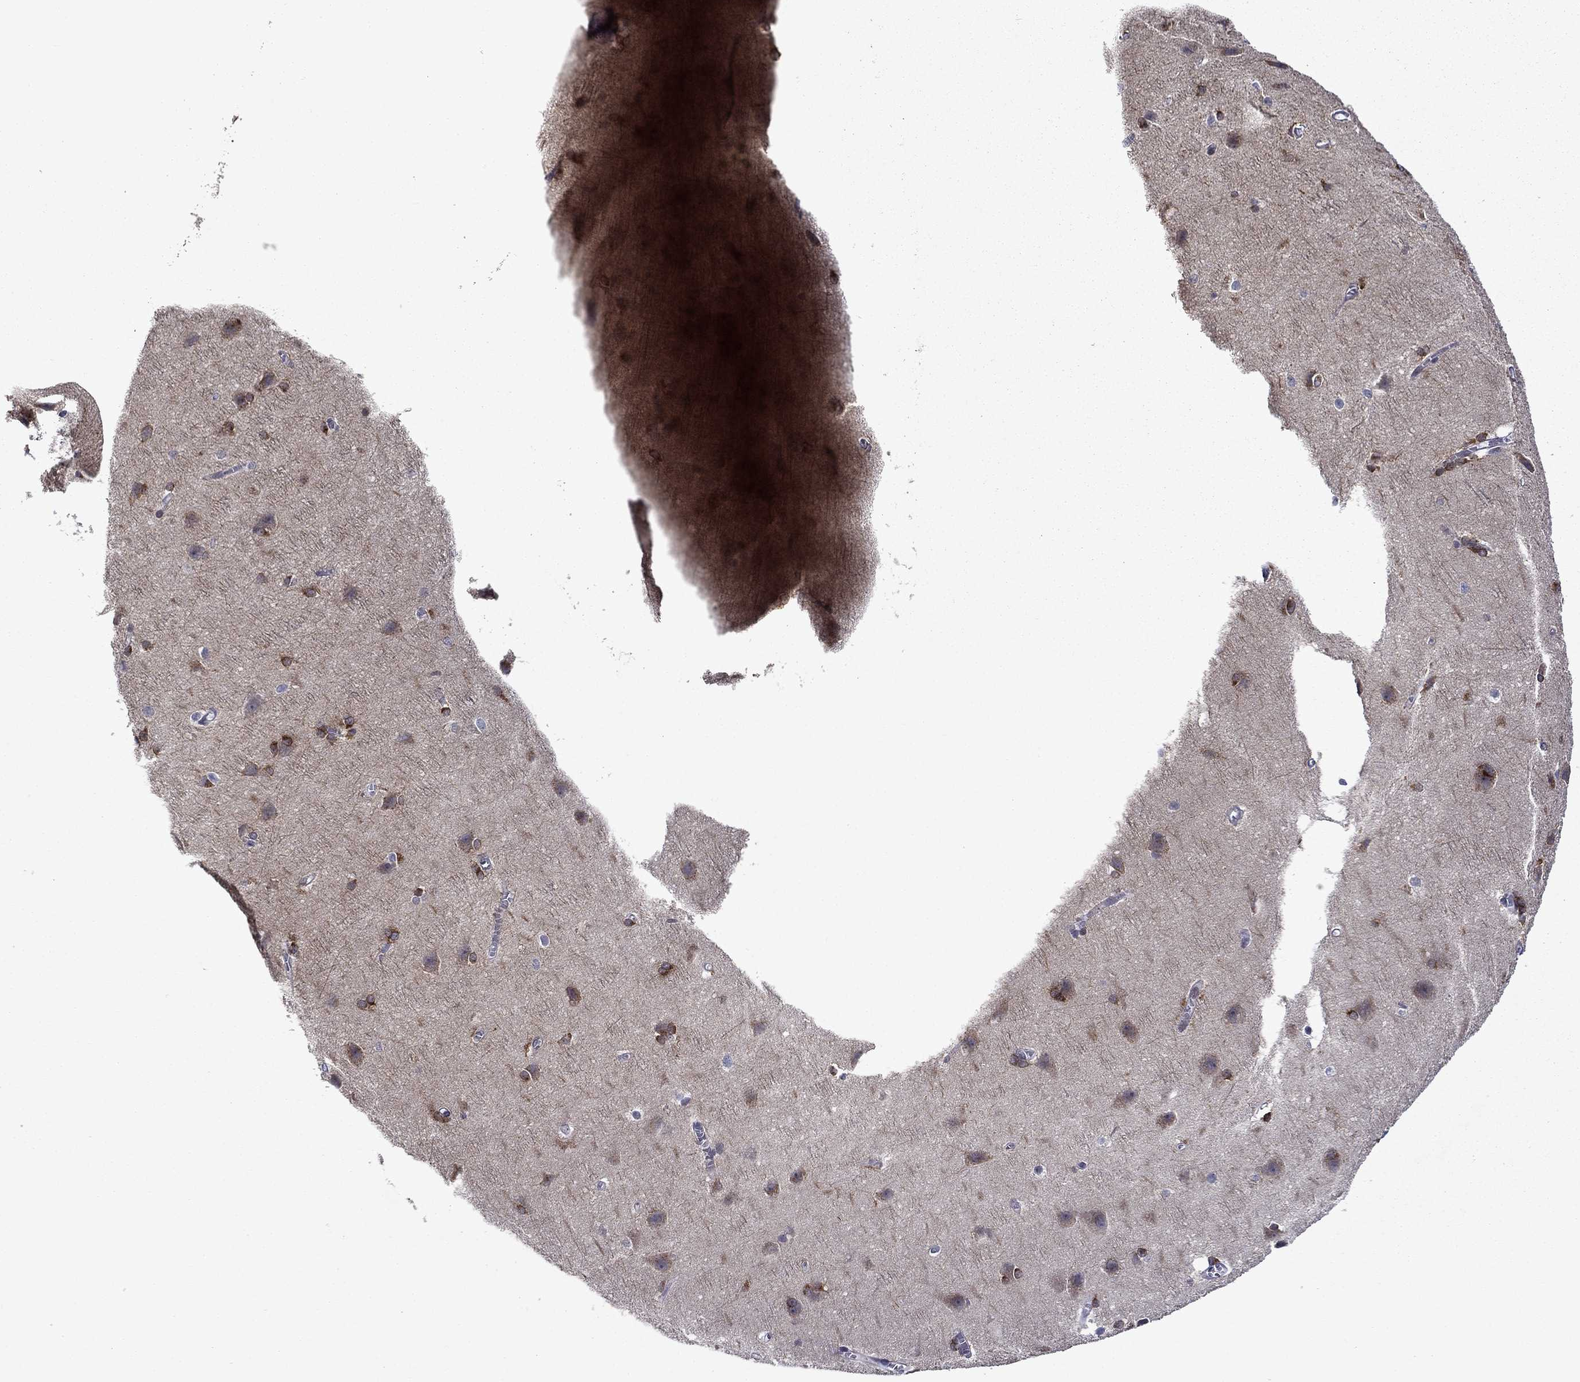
{"staining": {"intensity": "negative", "quantity": "none", "location": "none"}, "tissue": "cerebral cortex", "cell_type": "Endothelial cells", "image_type": "normal", "snomed": [{"axis": "morphology", "description": "Normal tissue, NOS"}, {"axis": "topography", "description": "Cerebral cortex"}], "caption": "This is an immunohistochemistry (IHC) micrograph of normal cerebral cortex. There is no positivity in endothelial cells.", "gene": "B3GAT1", "patient": {"sex": "male", "age": 37}}